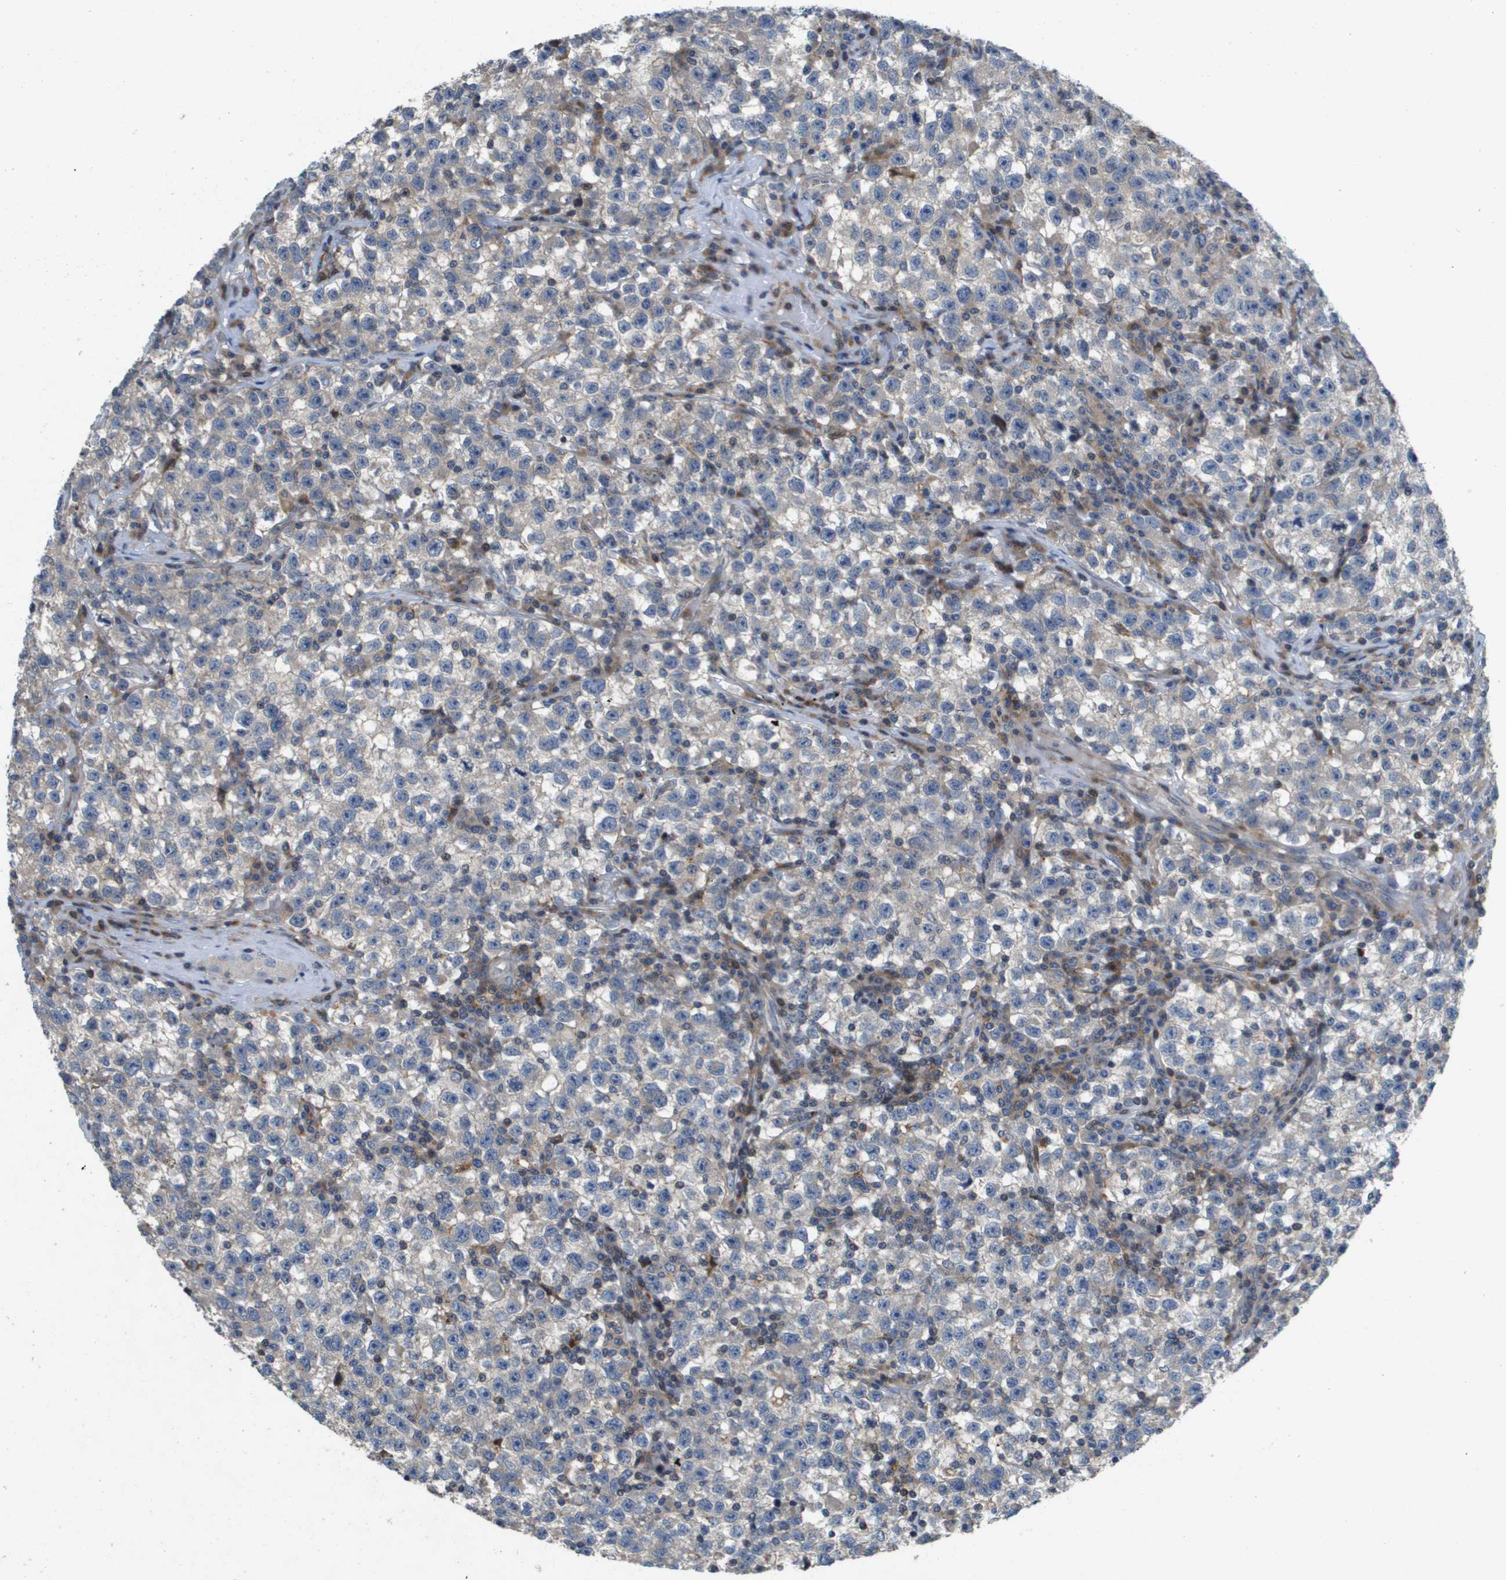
{"staining": {"intensity": "negative", "quantity": "none", "location": "none"}, "tissue": "testis cancer", "cell_type": "Tumor cells", "image_type": "cancer", "snomed": [{"axis": "morphology", "description": "Seminoma, NOS"}, {"axis": "topography", "description": "Testis"}], "caption": "Immunohistochemistry micrograph of neoplastic tissue: human seminoma (testis) stained with DAB shows no significant protein expression in tumor cells.", "gene": "SCN4B", "patient": {"sex": "male", "age": 22}}